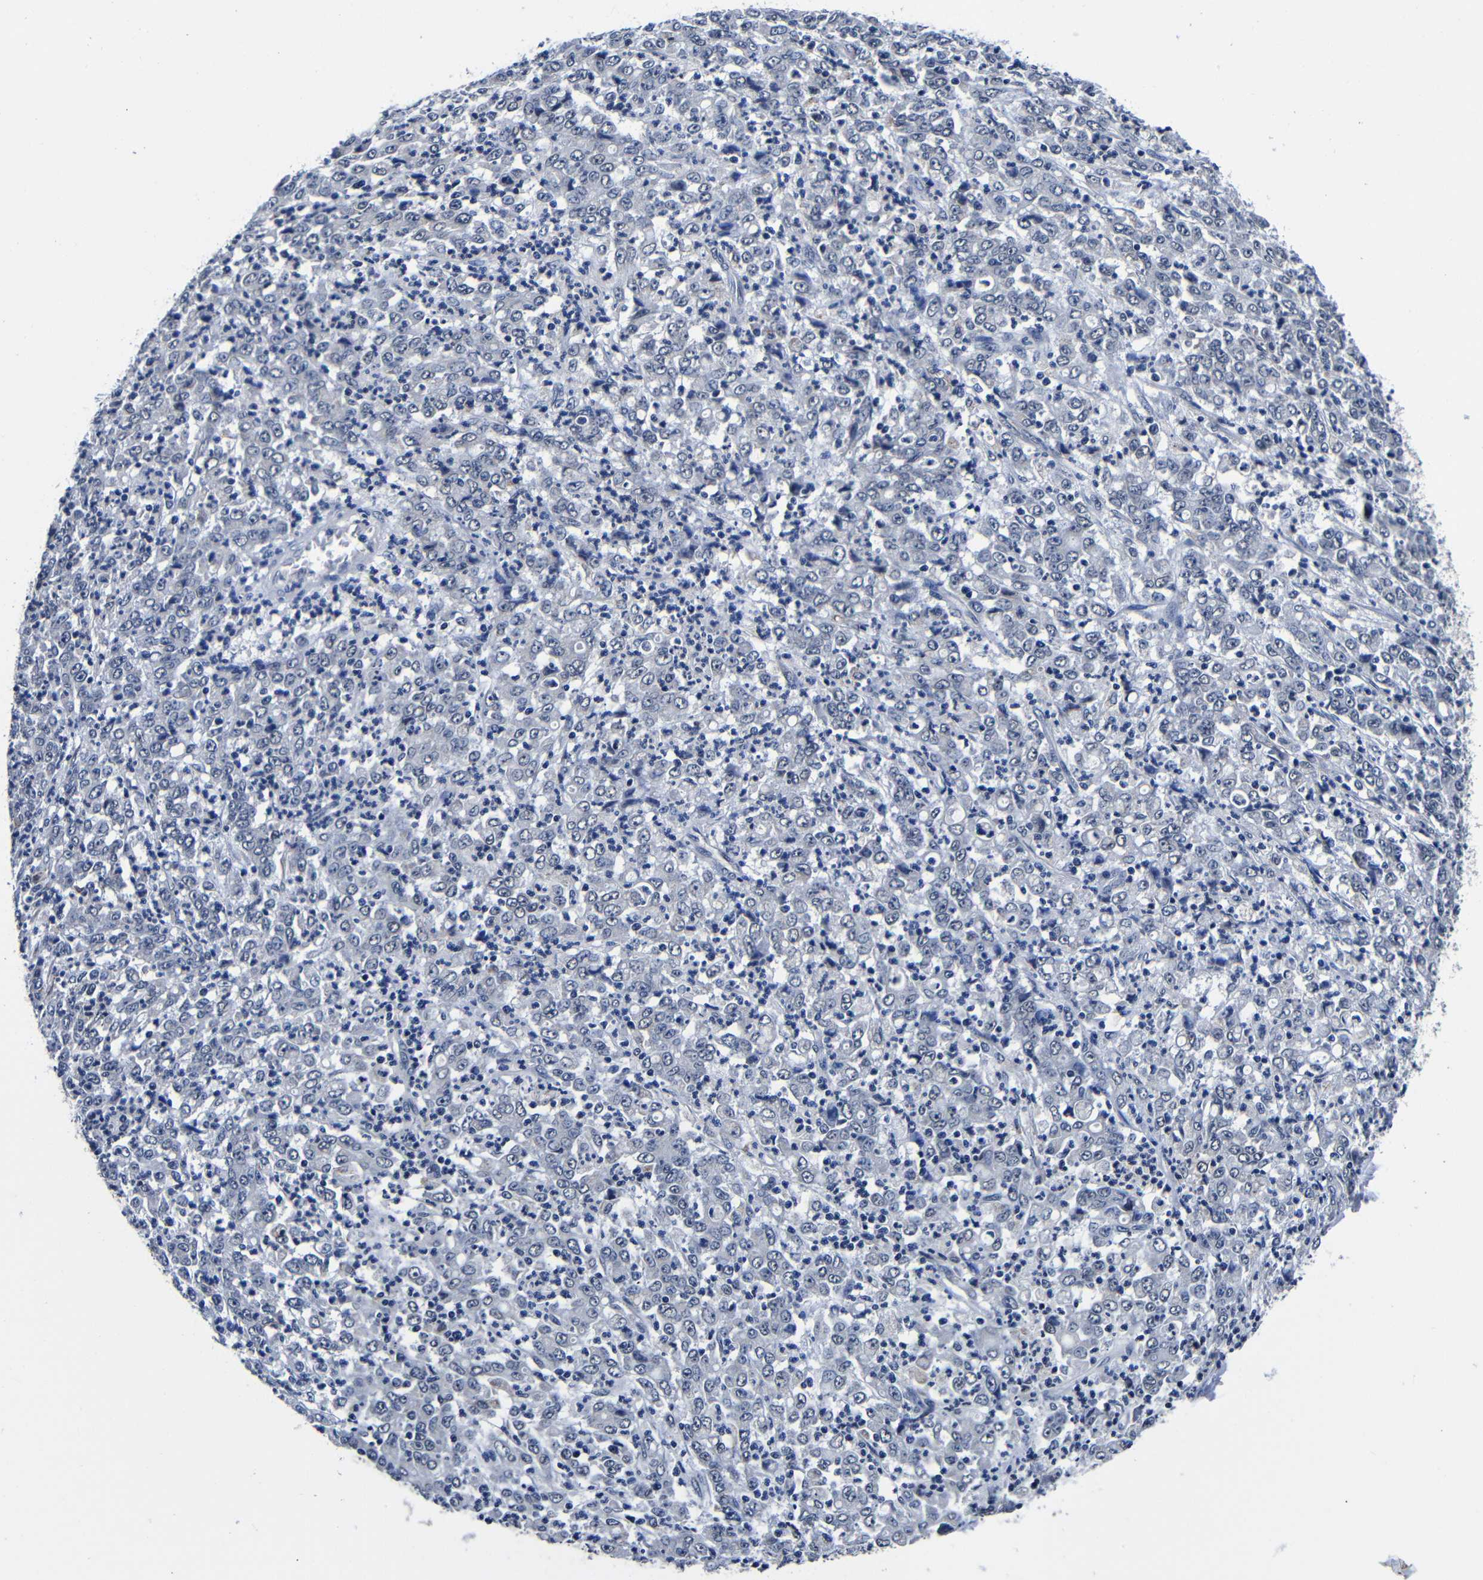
{"staining": {"intensity": "negative", "quantity": "none", "location": "none"}, "tissue": "stomach cancer", "cell_type": "Tumor cells", "image_type": "cancer", "snomed": [{"axis": "morphology", "description": "Adenocarcinoma, NOS"}, {"axis": "topography", "description": "Stomach, lower"}], "caption": "This micrograph is of stomach cancer (adenocarcinoma) stained with immunohistochemistry (IHC) to label a protein in brown with the nuclei are counter-stained blue. There is no expression in tumor cells. (DAB (3,3'-diaminobenzidine) immunohistochemistry (IHC), high magnification).", "gene": "DEPP1", "patient": {"sex": "female", "age": 71}}